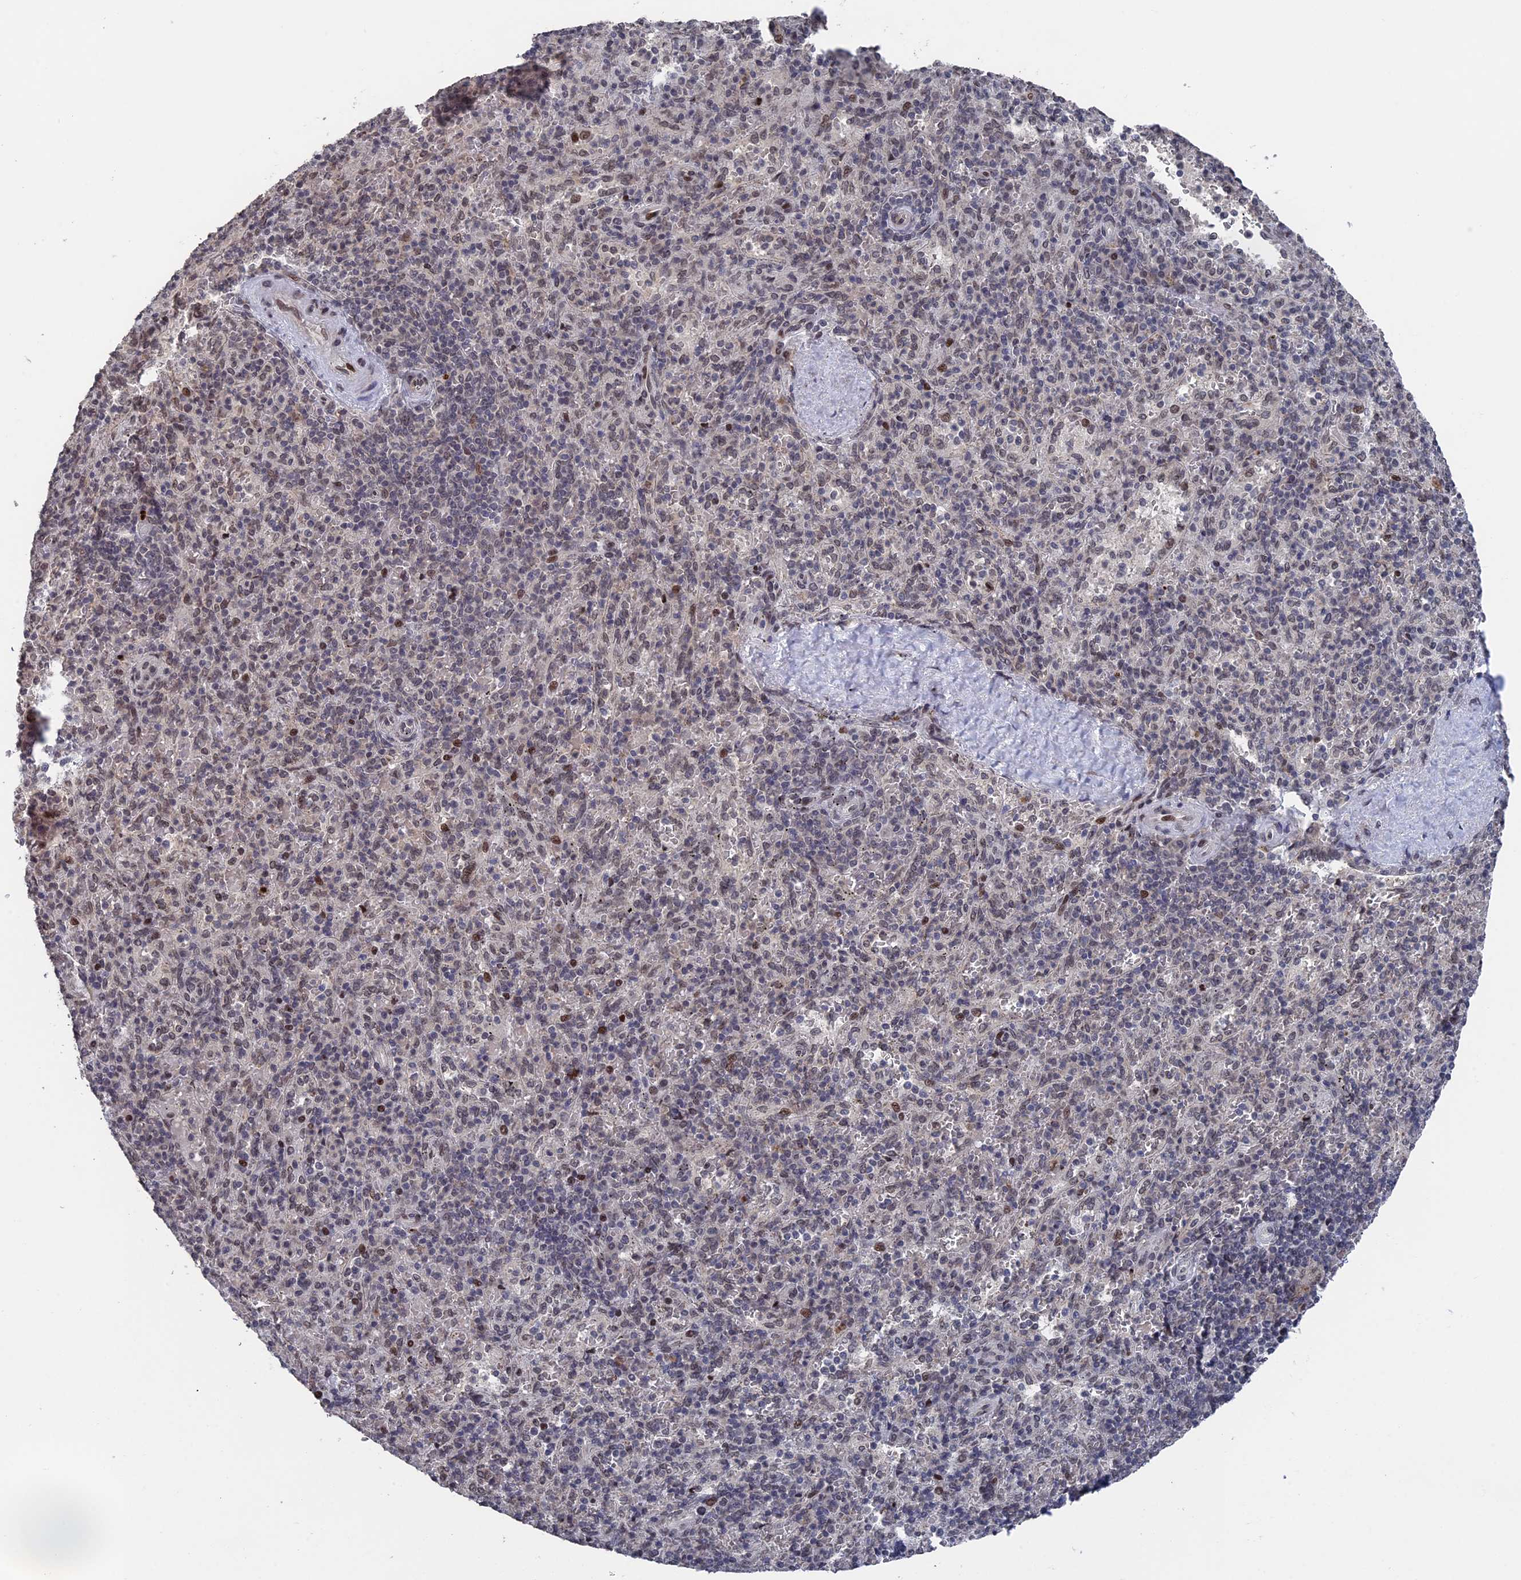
{"staining": {"intensity": "weak", "quantity": "25%-75%", "location": "nuclear"}, "tissue": "spleen", "cell_type": "Cells in red pulp", "image_type": "normal", "snomed": [{"axis": "morphology", "description": "Normal tissue, NOS"}, {"axis": "topography", "description": "Spleen"}], "caption": "Immunohistochemistry (IHC) photomicrograph of benign human spleen stained for a protein (brown), which displays low levels of weak nuclear positivity in approximately 25%-75% of cells in red pulp.", "gene": "NR2C2AP", "patient": {"sex": "male", "age": 82}}